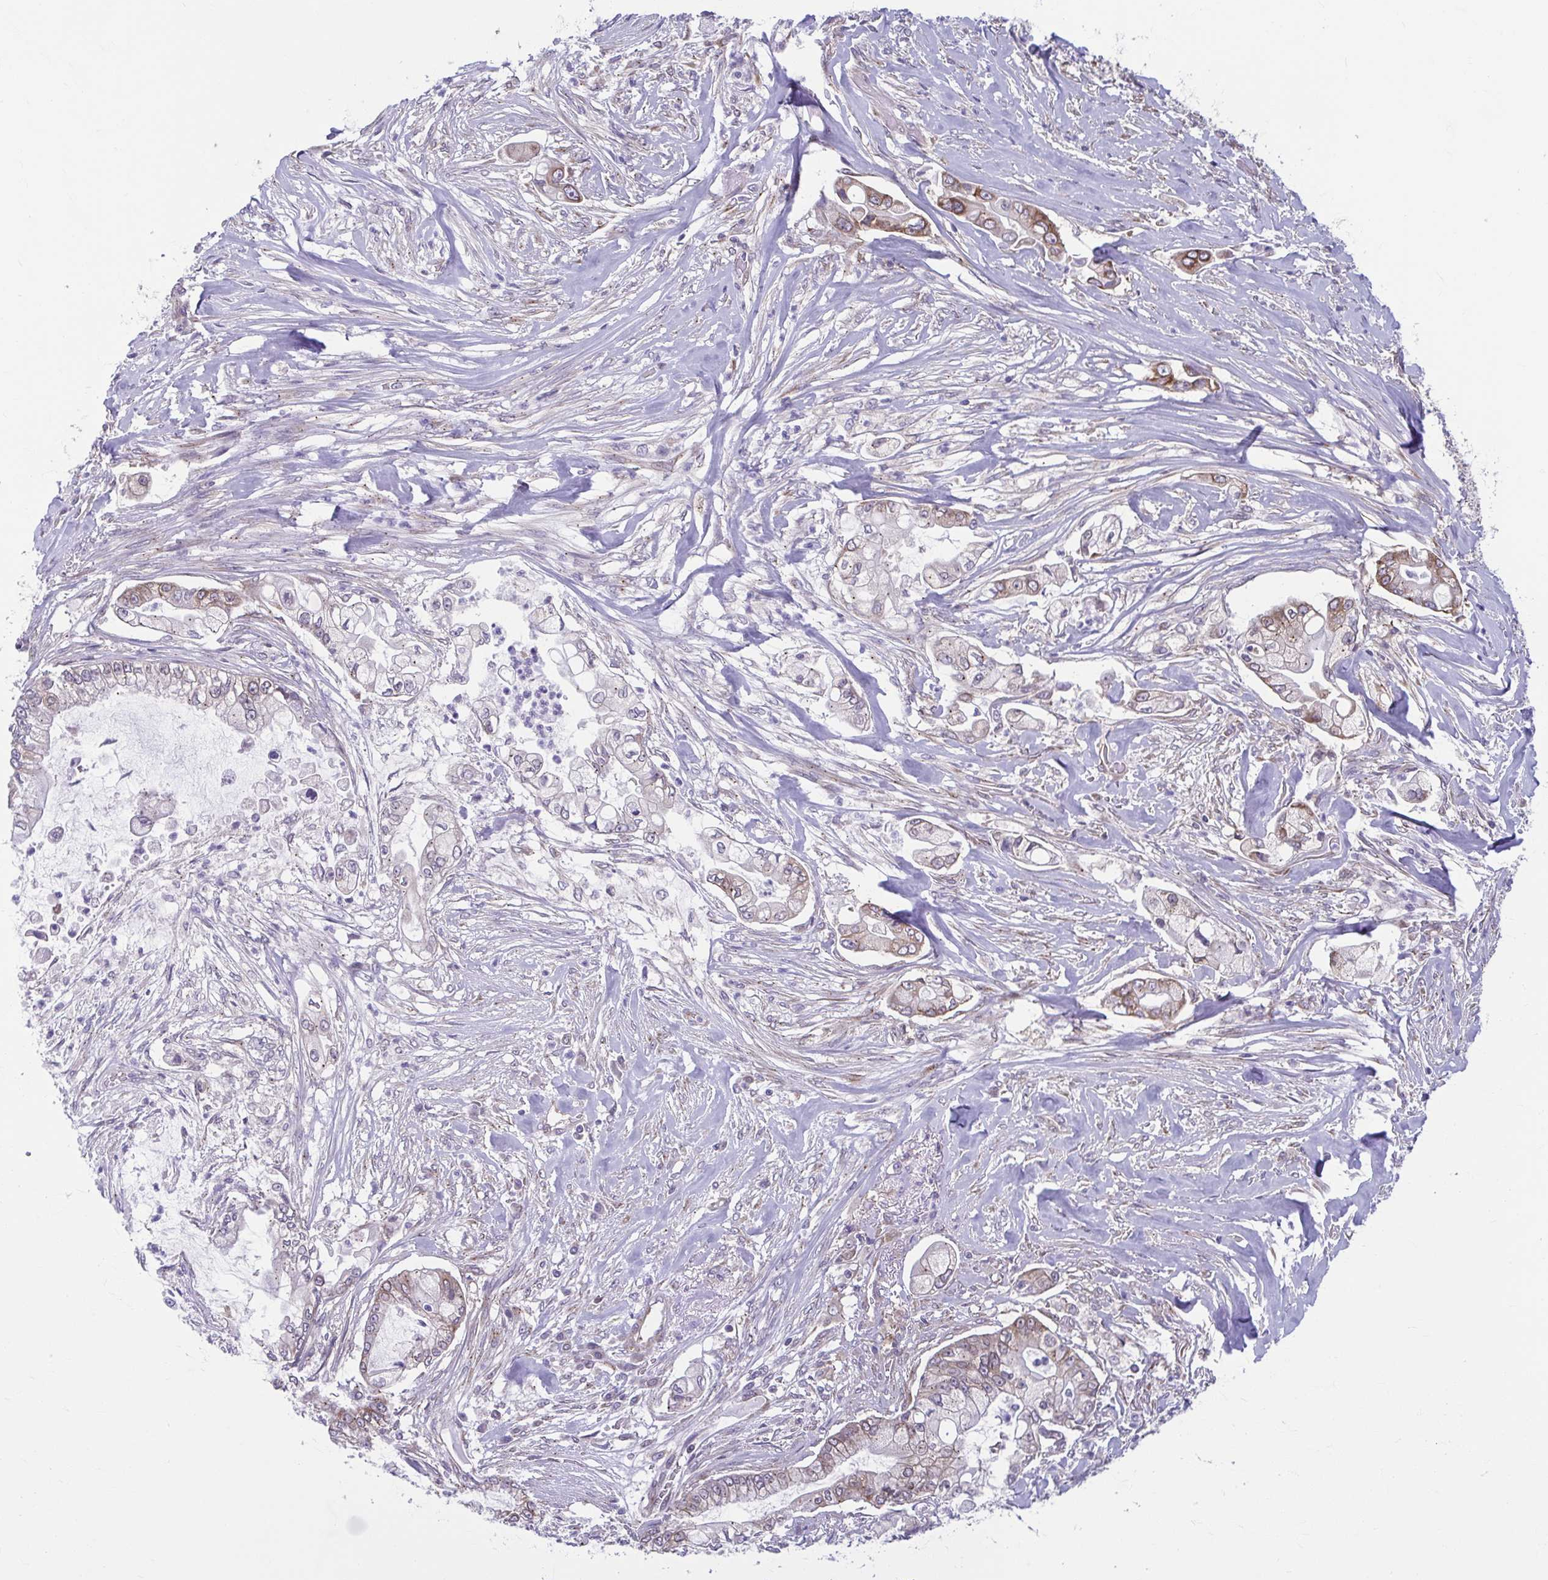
{"staining": {"intensity": "weak", "quantity": "25%-75%", "location": "cytoplasmic/membranous"}, "tissue": "pancreatic cancer", "cell_type": "Tumor cells", "image_type": "cancer", "snomed": [{"axis": "morphology", "description": "Adenocarcinoma, NOS"}, {"axis": "topography", "description": "Pancreas"}], "caption": "Immunohistochemical staining of pancreatic cancer (adenocarcinoma) reveals weak cytoplasmic/membranous protein expression in about 25%-75% of tumor cells. (Stains: DAB in brown, nuclei in blue, Microscopy: brightfield microscopy at high magnification).", "gene": "TMEM108", "patient": {"sex": "female", "age": 69}}